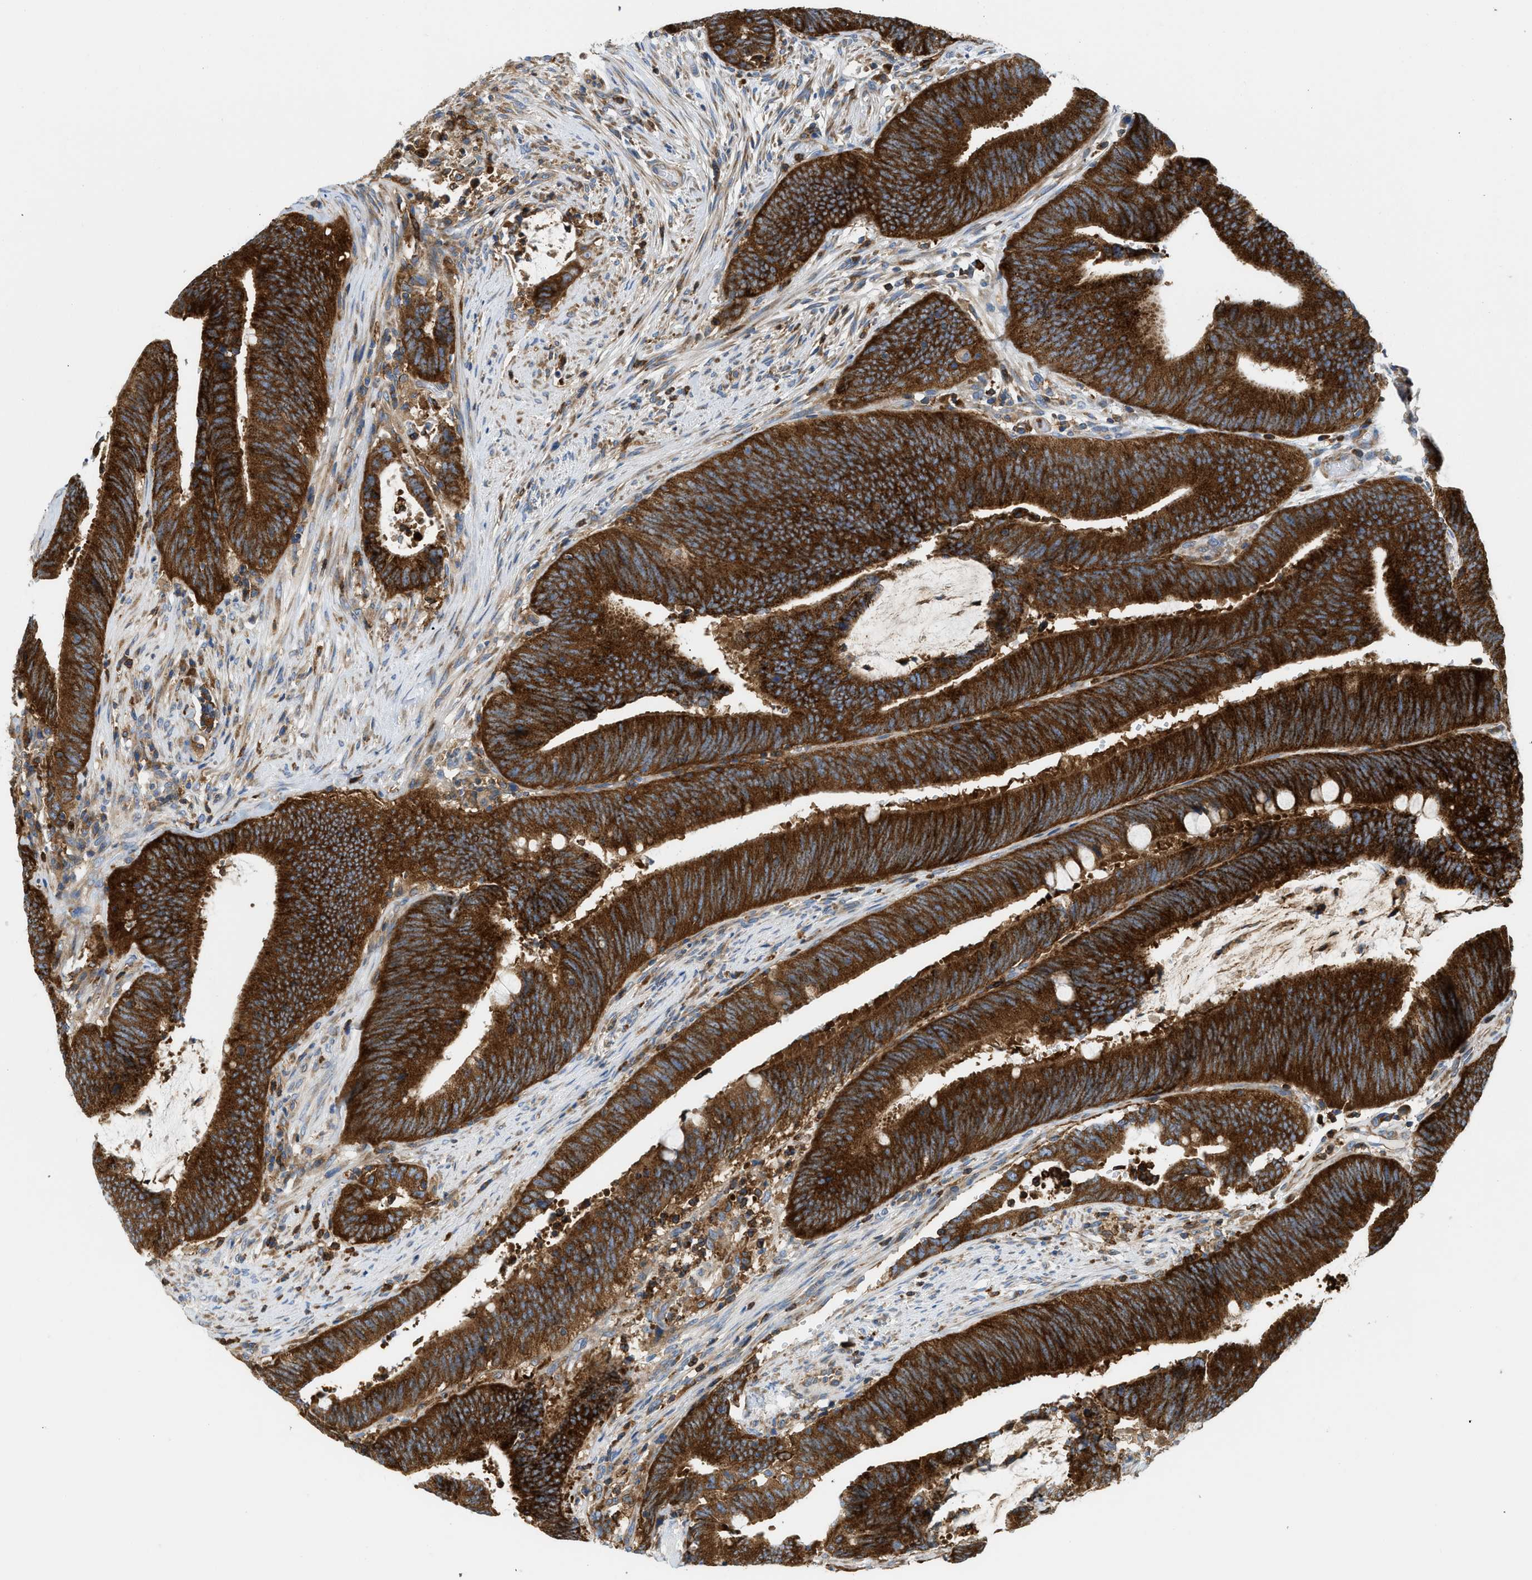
{"staining": {"intensity": "strong", "quantity": ">75%", "location": "cytoplasmic/membranous"}, "tissue": "colorectal cancer", "cell_type": "Tumor cells", "image_type": "cancer", "snomed": [{"axis": "morphology", "description": "Normal tissue, NOS"}, {"axis": "morphology", "description": "Adenocarcinoma, NOS"}, {"axis": "topography", "description": "Rectum"}], "caption": "DAB immunohistochemical staining of human colorectal cancer displays strong cytoplasmic/membranous protein expression in approximately >75% of tumor cells.", "gene": "GPAT4", "patient": {"sex": "female", "age": 66}}